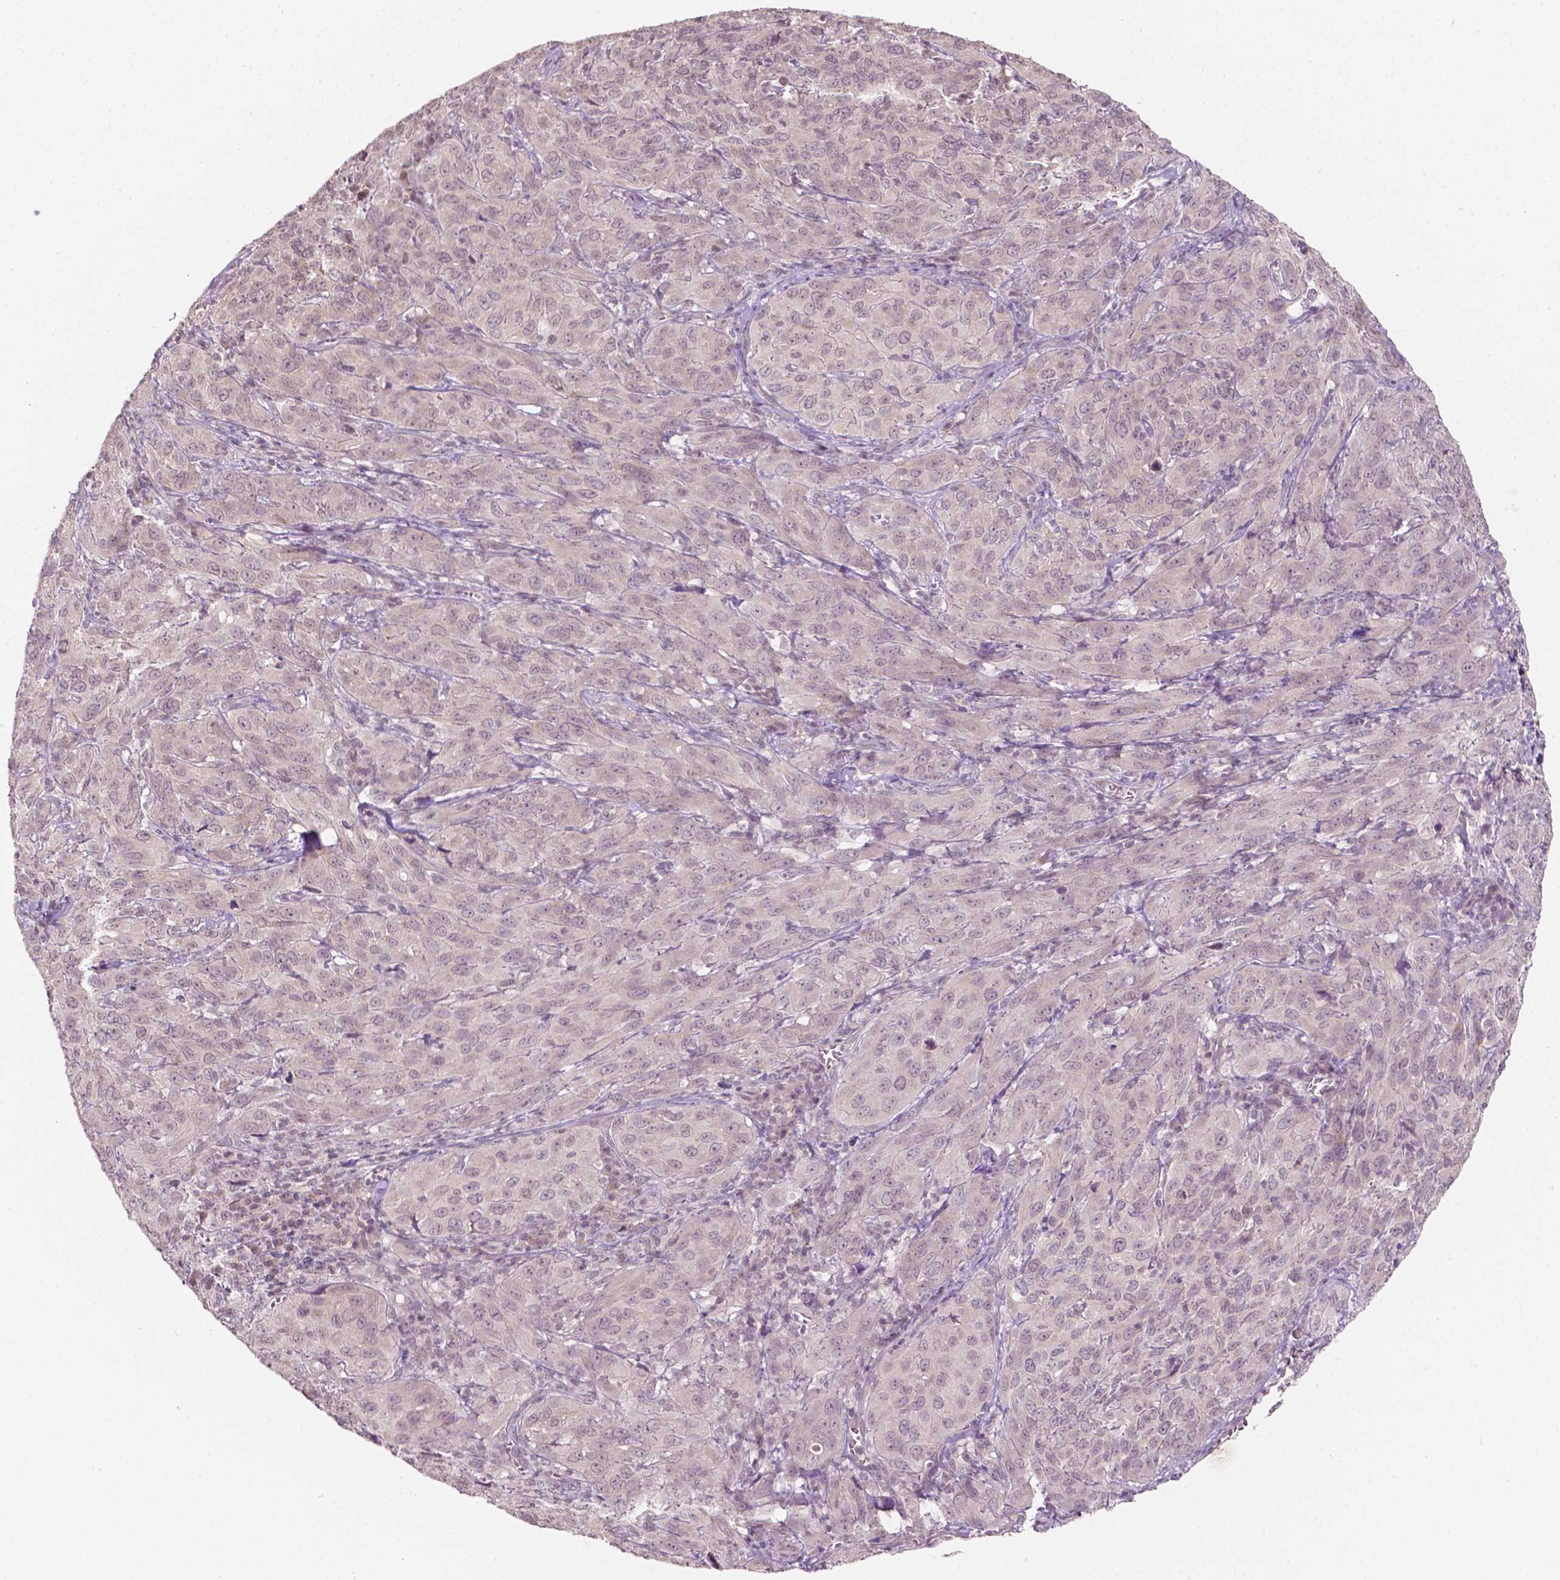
{"staining": {"intensity": "negative", "quantity": "none", "location": "none"}, "tissue": "cervical cancer", "cell_type": "Tumor cells", "image_type": "cancer", "snomed": [{"axis": "morphology", "description": "Normal tissue, NOS"}, {"axis": "morphology", "description": "Squamous cell carcinoma, NOS"}, {"axis": "topography", "description": "Cervix"}], "caption": "DAB (3,3'-diaminobenzidine) immunohistochemical staining of cervical cancer (squamous cell carcinoma) exhibits no significant staining in tumor cells. (DAB immunohistochemistry (IHC) with hematoxylin counter stain).", "gene": "NOS1AP", "patient": {"sex": "female", "age": 51}}